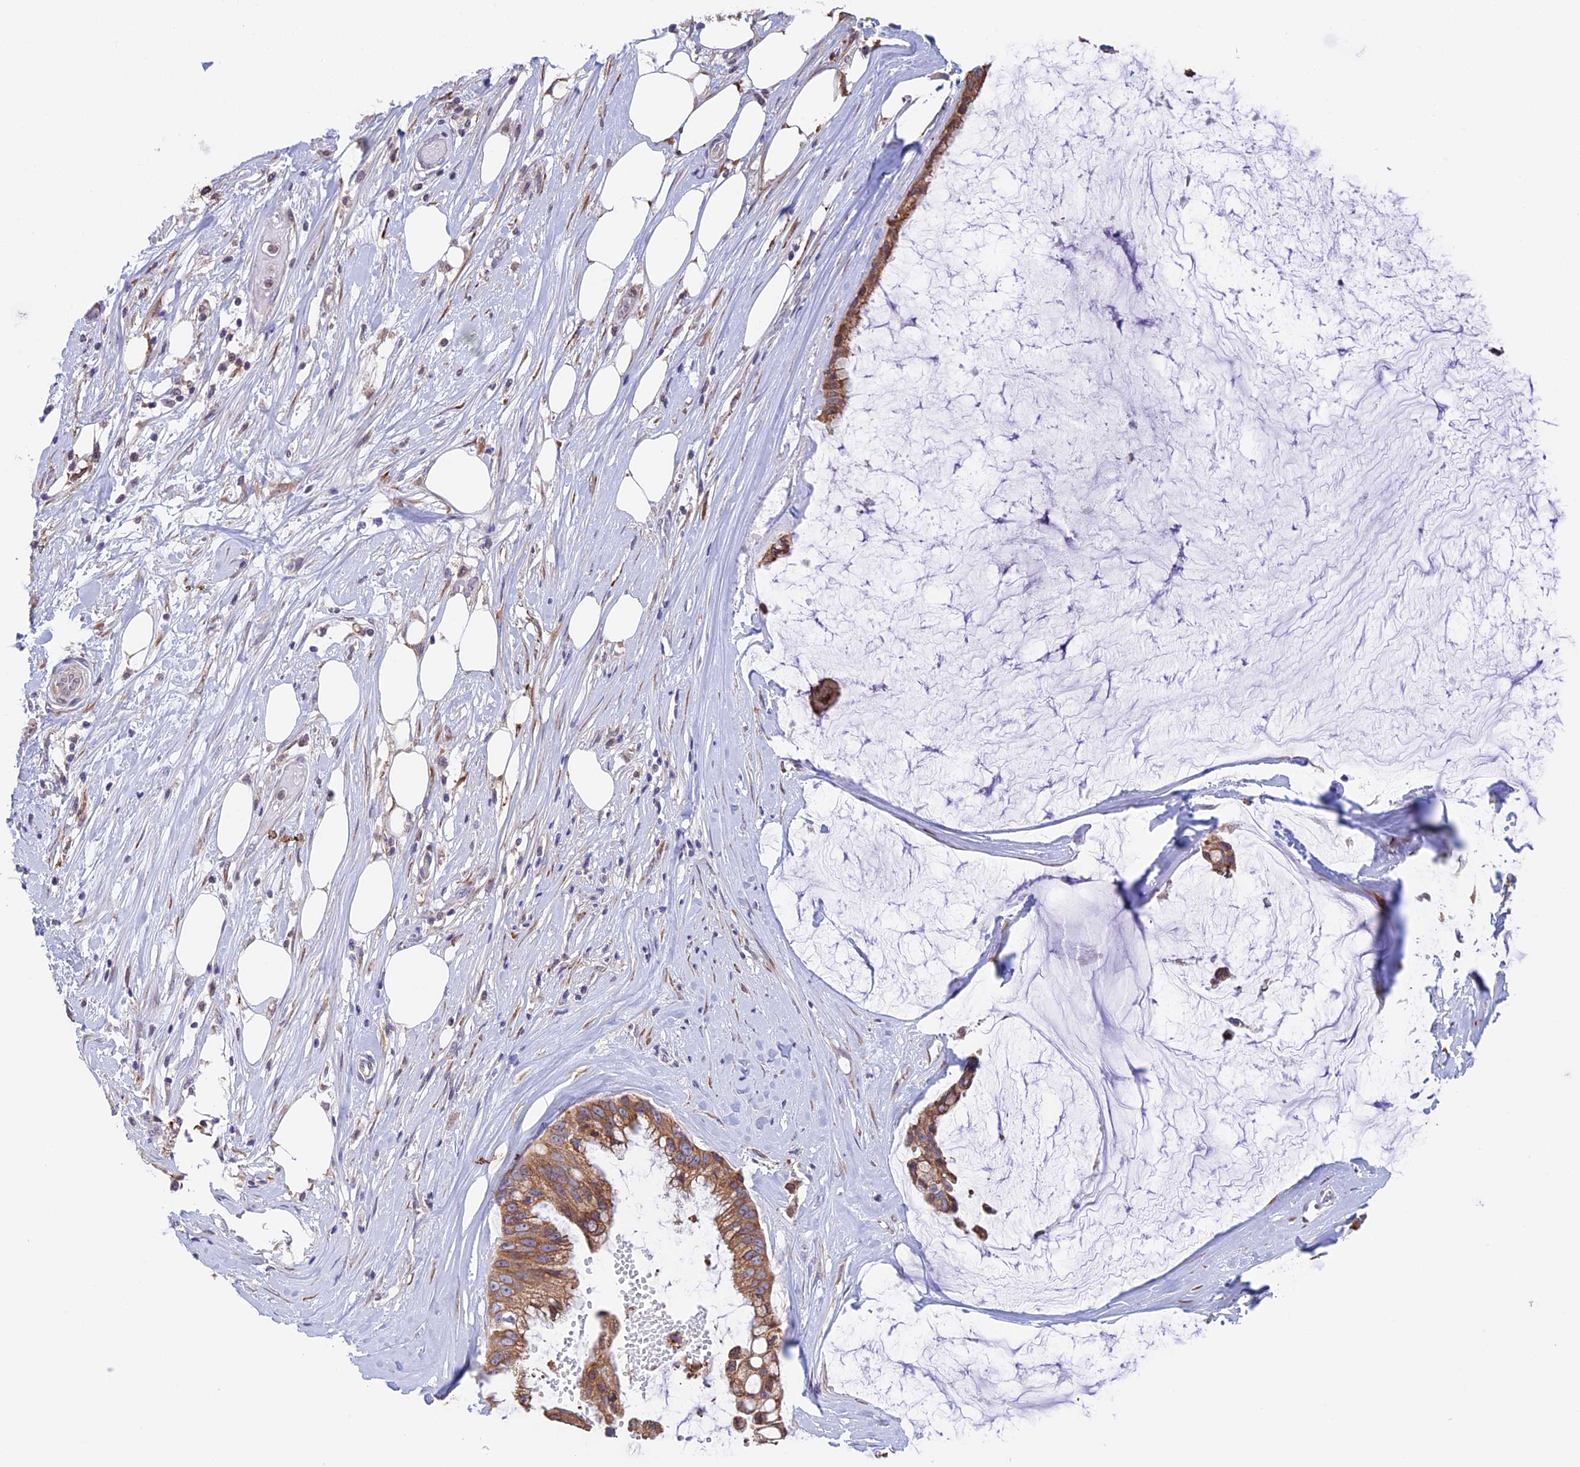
{"staining": {"intensity": "moderate", "quantity": ">75%", "location": "cytoplasmic/membranous"}, "tissue": "ovarian cancer", "cell_type": "Tumor cells", "image_type": "cancer", "snomed": [{"axis": "morphology", "description": "Cystadenocarcinoma, mucinous, NOS"}, {"axis": "topography", "description": "Ovary"}], "caption": "A histopathology image of ovarian mucinous cystadenocarcinoma stained for a protein displays moderate cytoplasmic/membranous brown staining in tumor cells.", "gene": "DMRTA2", "patient": {"sex": "female", "age": 39}}